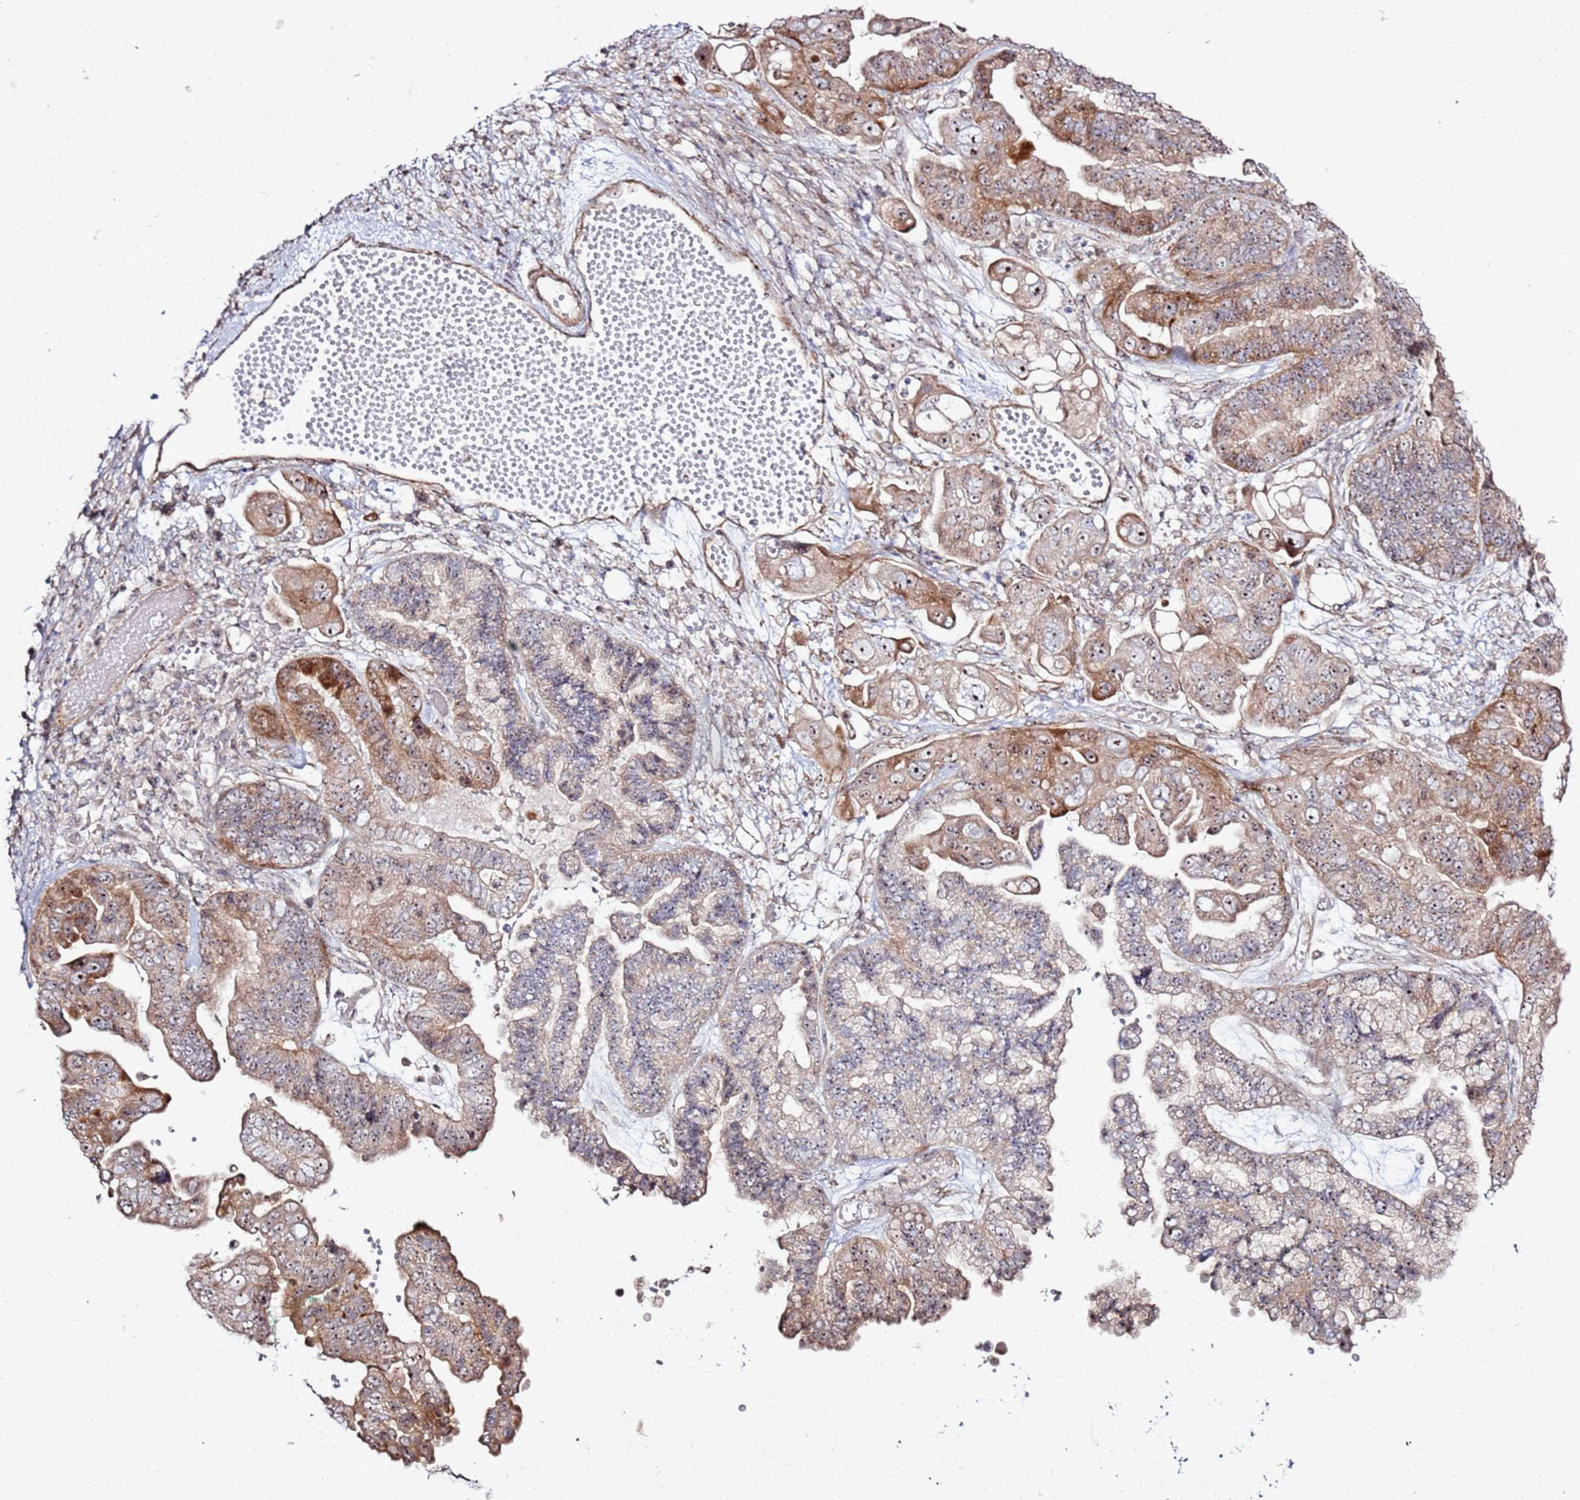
{"staining": {"intensity": "moderate", "quantity": "25%-75%", "location": "cytoplasmic/membranous,nuclear"}, "tissue": "ovarian cancer", "cell_type": "Tumor cells", "image_type": "cancer", "snomed": [{"axis": "morphology", "description": "Cystadenocarcinoma, serous, NOS"}, {"axis": "topography", "description": "Ovary"}], "caption": "This is a photomicrograph of IHC staining of ovarian cancer (serous cystadenocarcinoma), which shows moderate positivity in the cytoplasmic/membranous and nuclear of tumor cells.", "gene": "CNPY1", "patient": {"sex": "female", "age": 56}}